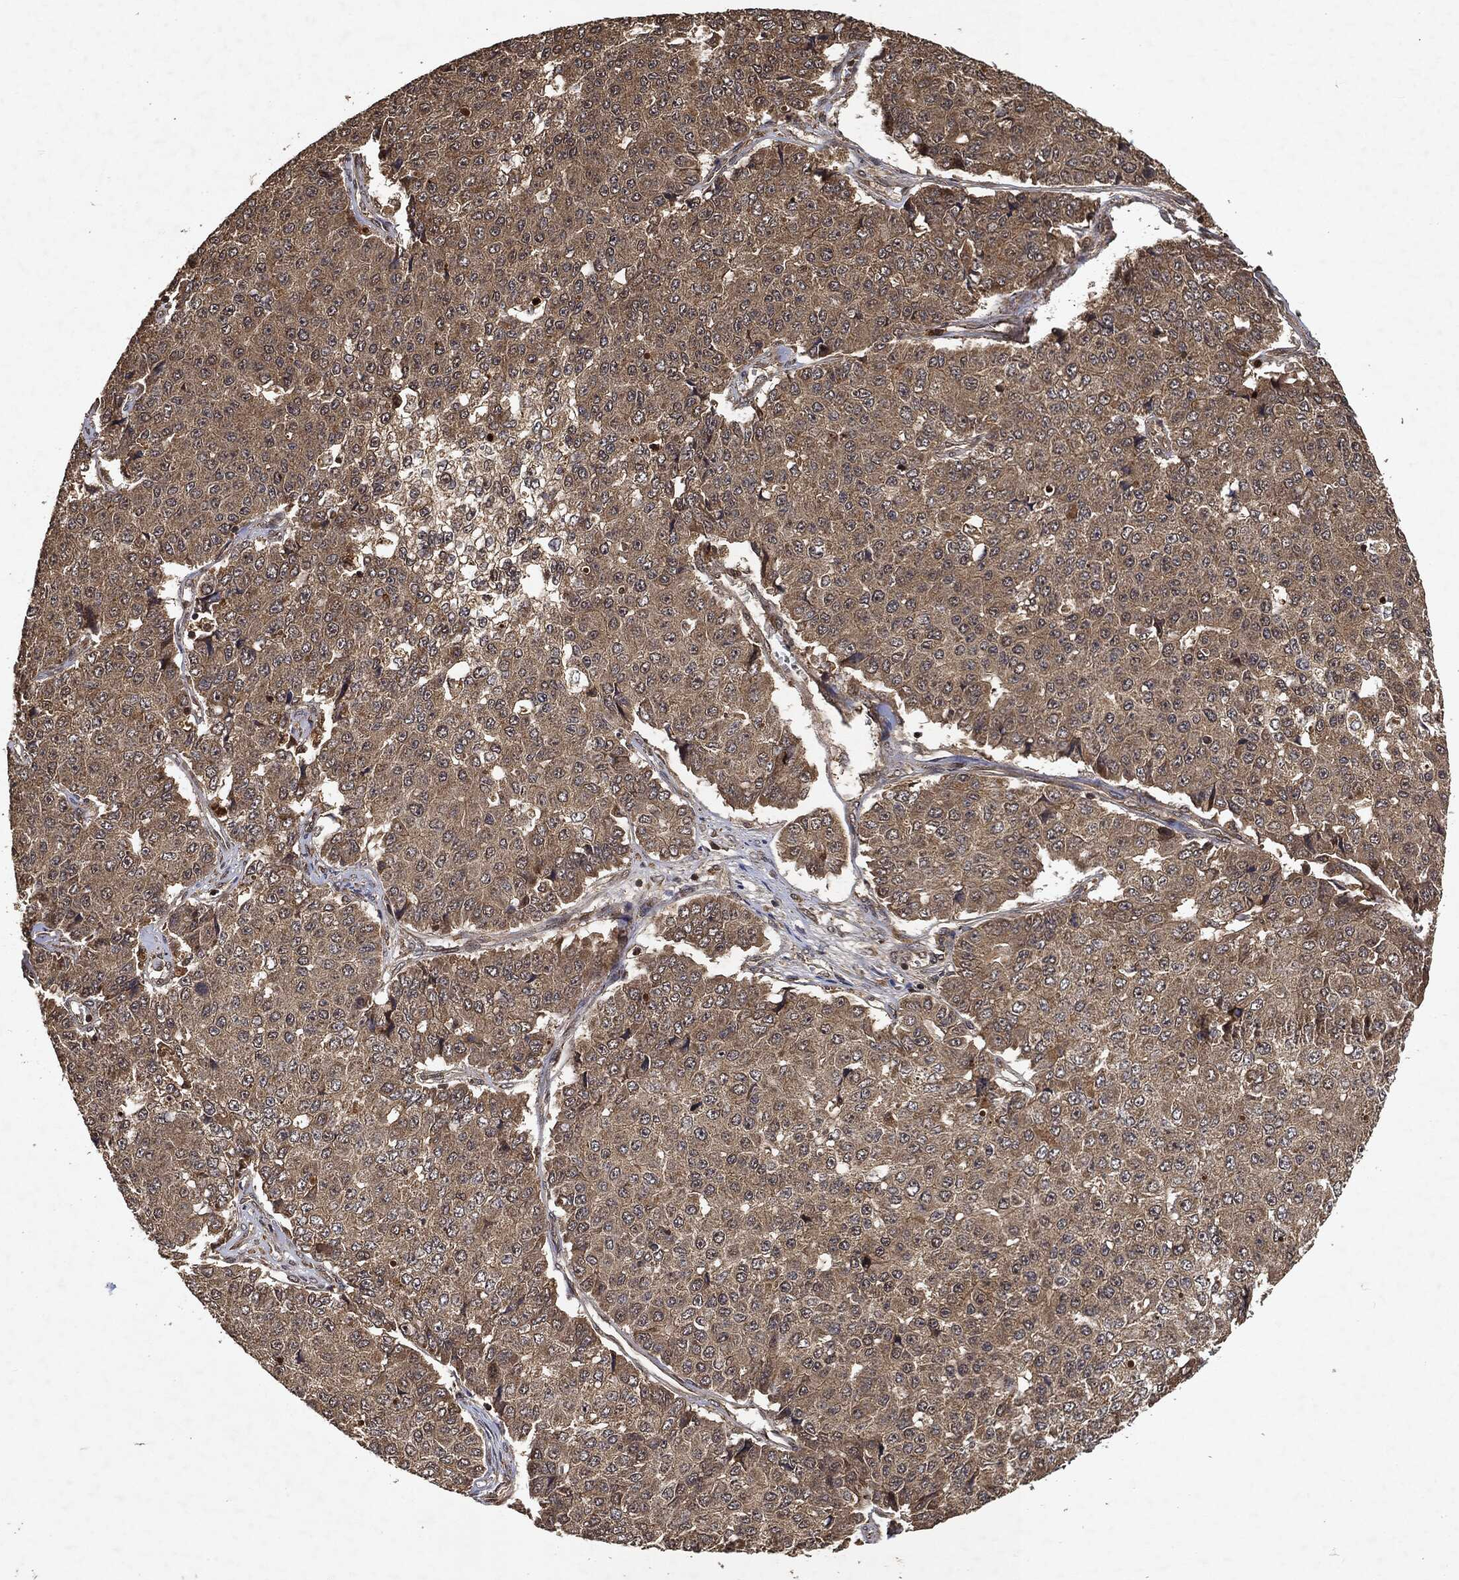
{"staining": {"intensity": "moderate", "quantity": ">75%", "location": "cytoplasmic/membranous"}, "tissue": "pancreatic cancer", "cell_type": "Tumor cells", "image_type": "cancer", "snomed": [{"axis": "morphology", "description": "Normal tissue, NOS"}, {"axis": "morphology", "description": "Adenocarcinoma, NOS"}, {"axis": "topography", "description": "Pancreas"}, {"axis": "topography", "description": "Duodenum"}], "caption": "Immunohistochemistry (DAB) staining of pancreatic adenocarcinoma displays moderate cytoplasmic/membranous protein positivity in approximately >75% of tumor cells.", "gene": "ZNF226", "patient": {"sex": "male", "age": 50}}